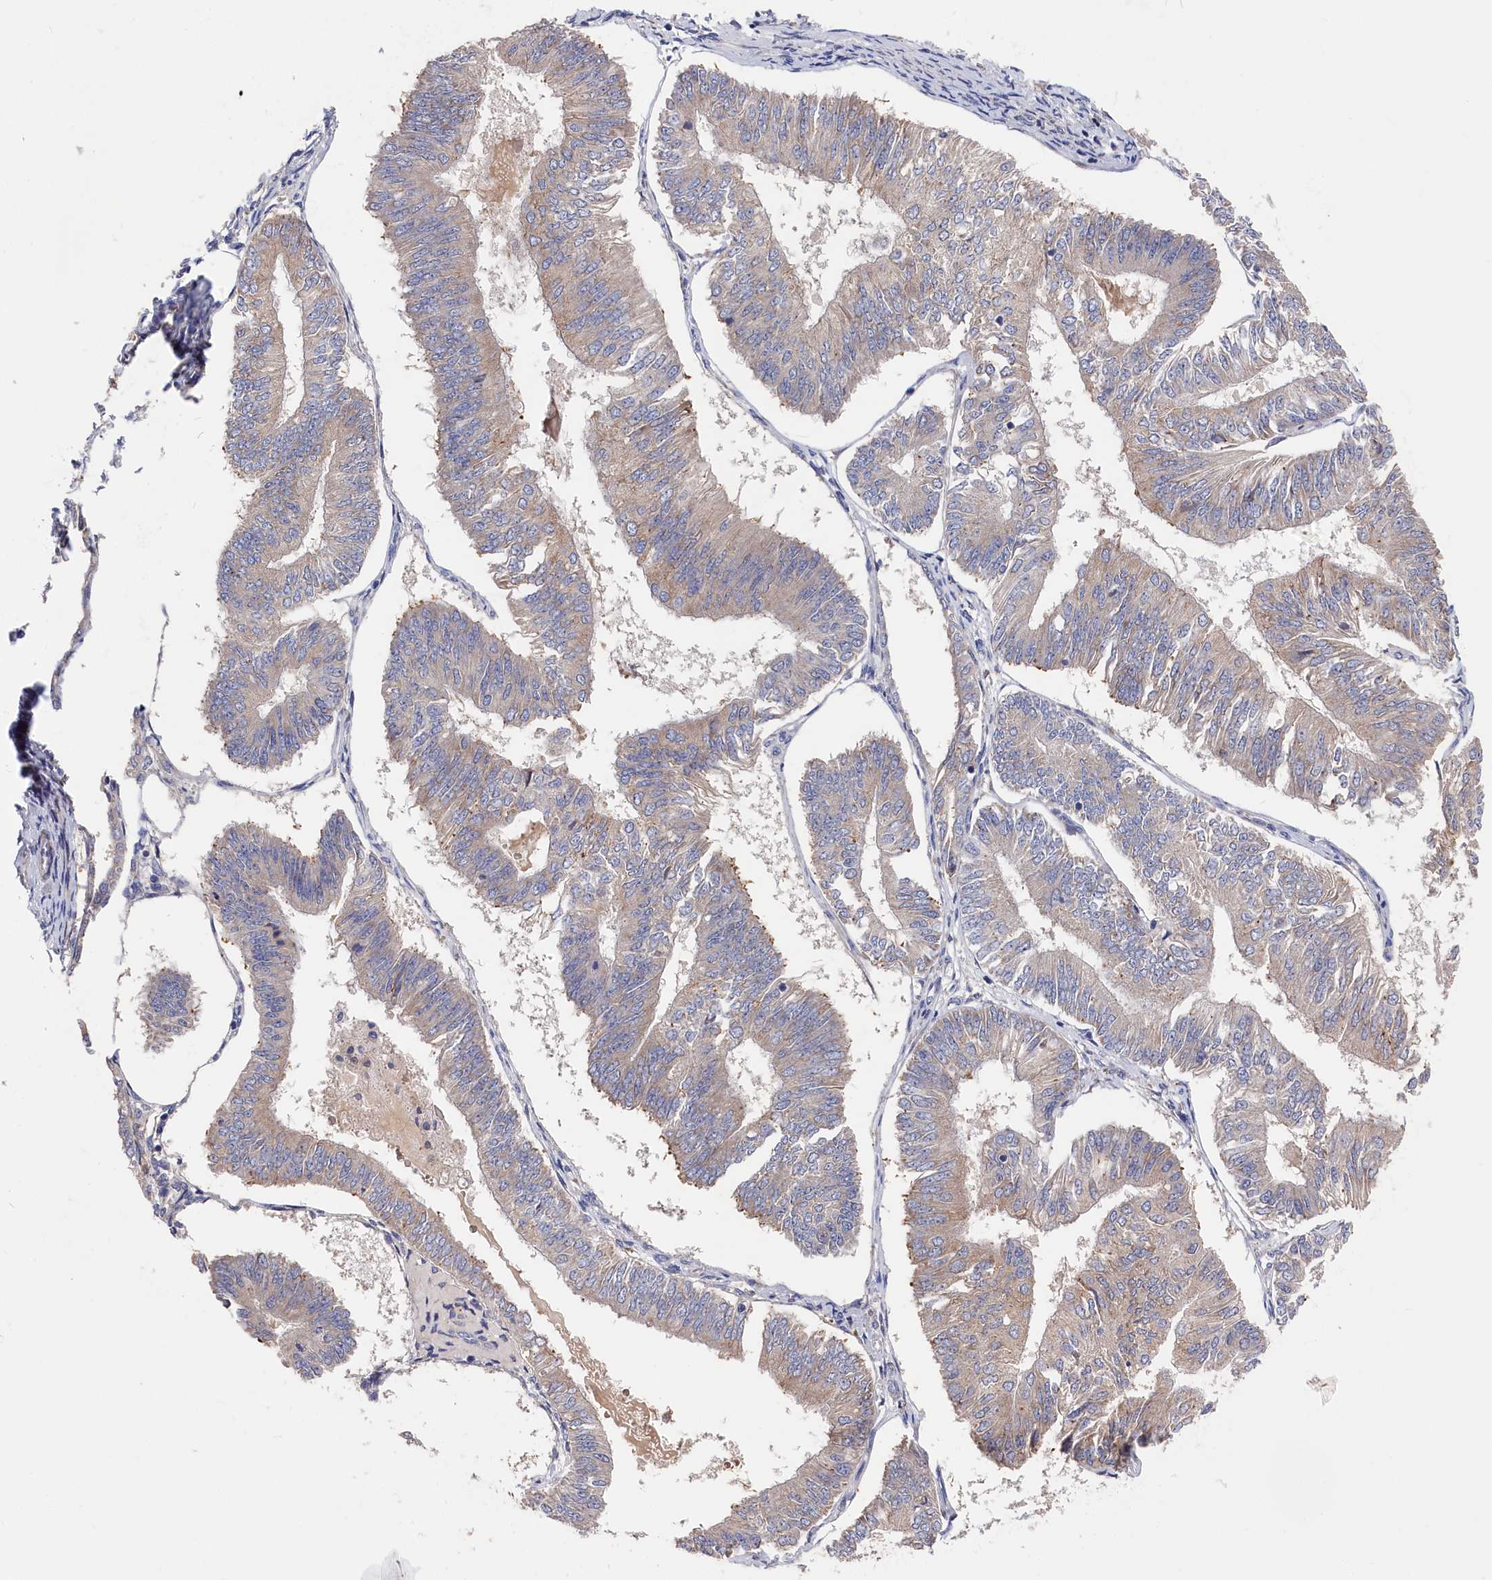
{"staining": {"intensity": "weak", "quantity": "<25%", "location": "cytoplasmic/membranous"}, "tissue": "endometrial cancer", "cell_type": "Tumor cells", "image_type": "cancer", "snomed": [{"axis": "morphology", "description": "Adenocarcinoma, NOS"}, {"axis": "topography", "description": "Endometrium"}], "caption": "Adenocarcinoma (endometrial) was stained to show a protein in brown. There is no significant positivity in tumor cells.", "gene": "CYB5D2", "patient": {"sex": "female", "age": 58}}